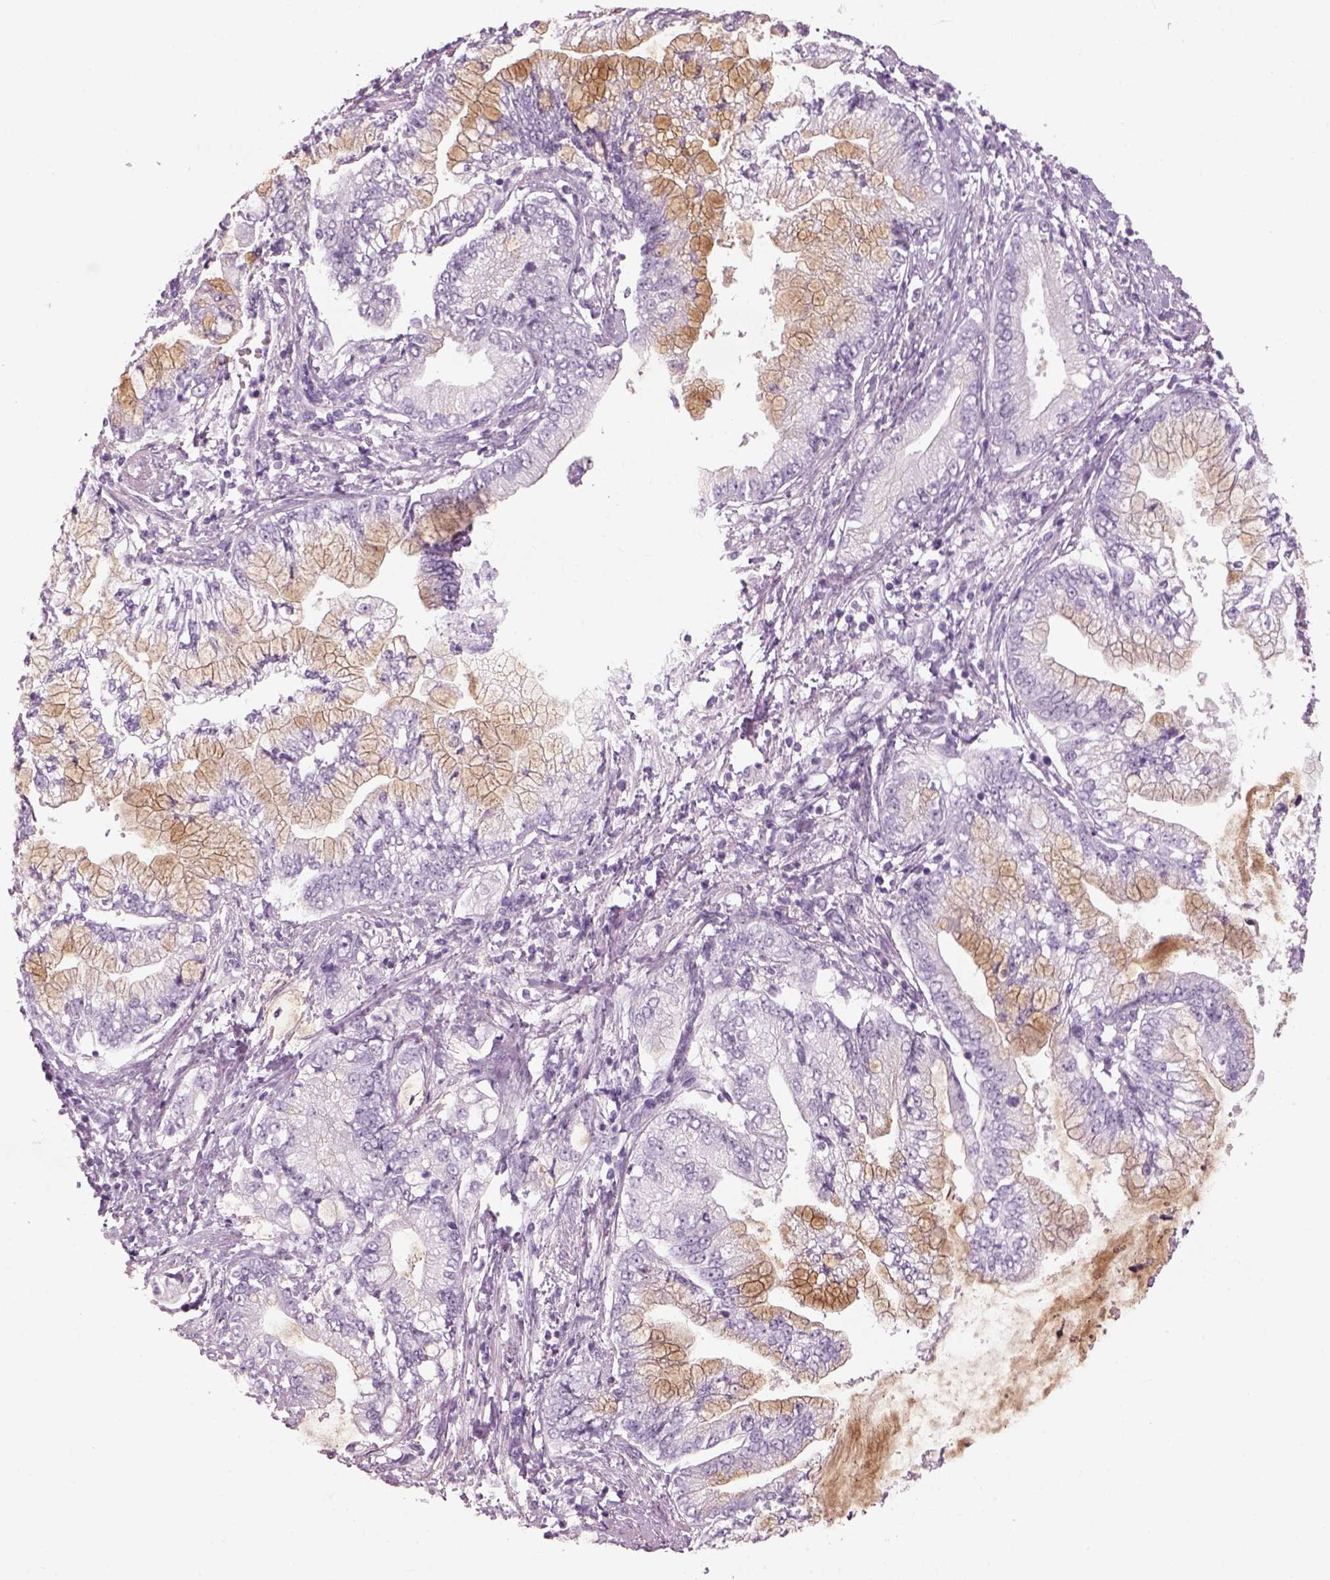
{"staining": {"intensity": "moderate", "quantity": "25%-75%", "location": "cytoplasmic/membranous"}, "tissue": "stomach cancer", "cell_type": "Tumor cells", "image_type": "cancer", "snomed": [{"axis": "morphology", "description": "Adenocarcinoma, NOS"}, {"axis": "topography", "description": "Stomach, upper"}], "caption": "IHC micrograph of adenocarcinoma (stomach) stained for a protein (brown), which demonstrates medium levels of moderate cytoplasmic/membranous expression in approximately 25%-75% of tumor cells.", "gene": "SLC6A2", "patient": {"sex": "female", "age": 74}}